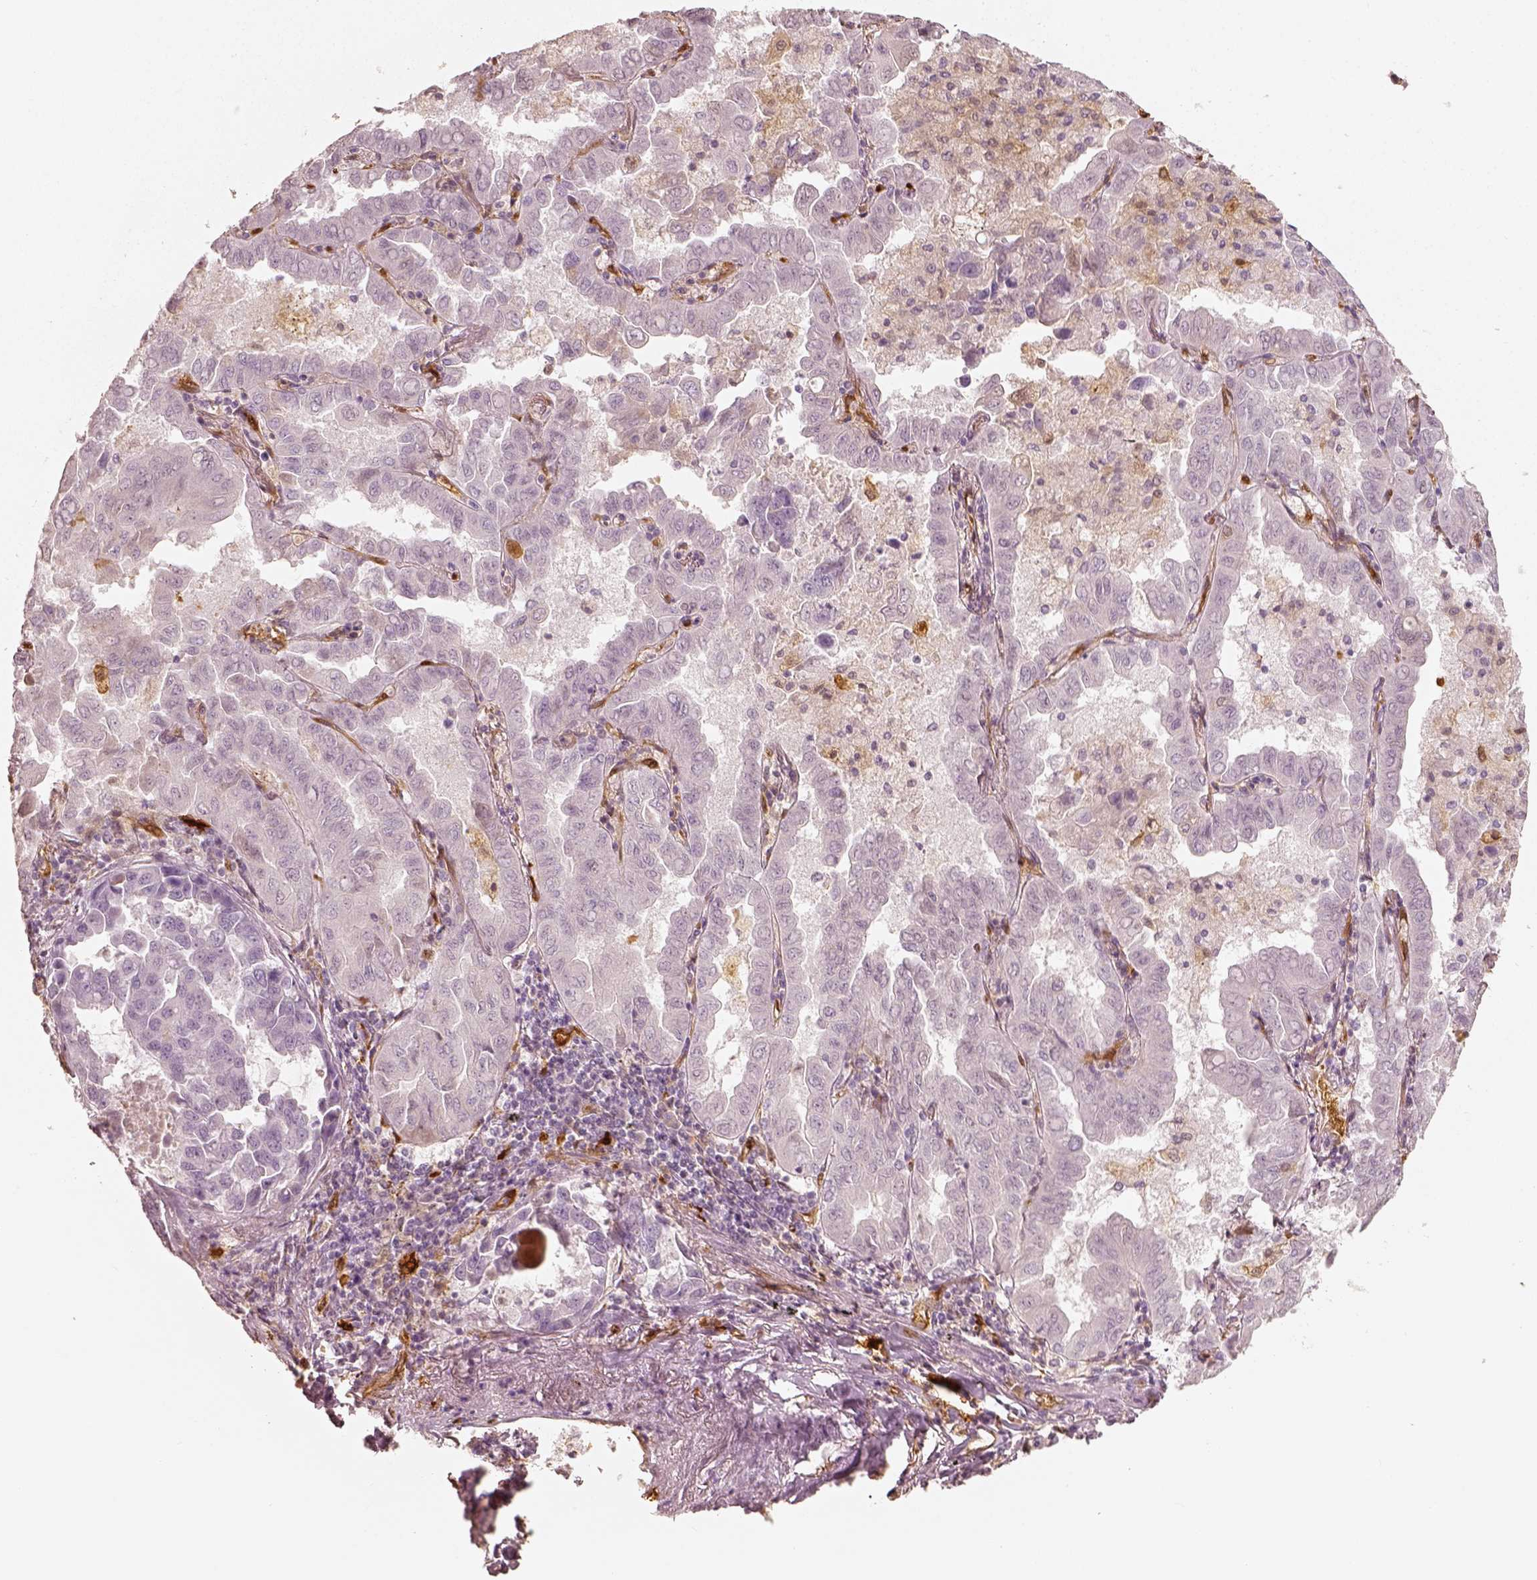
{"staining": {"intensity": "negative", "quantity": "none", "location": "none"}, "tissue": "lung cancer", "cell_type": "Tumor cells", "image_type": "cancer", "snomed": [{"axis": "morphology", "description": "Adenocarcinoma, NOS"}, {"axis": "topography", "description": "Lung"}], "caption": "An image of lung cancer stained for a protein reveals no brown staining in tumor cells. (DAB (3,3'-diaminobenzidine) immunohistochemistry (IHC) visualized using brightfield microscopy, high magnification).", "gene": "FSCN1", "patient": {"sex": "male", "age": 64}}